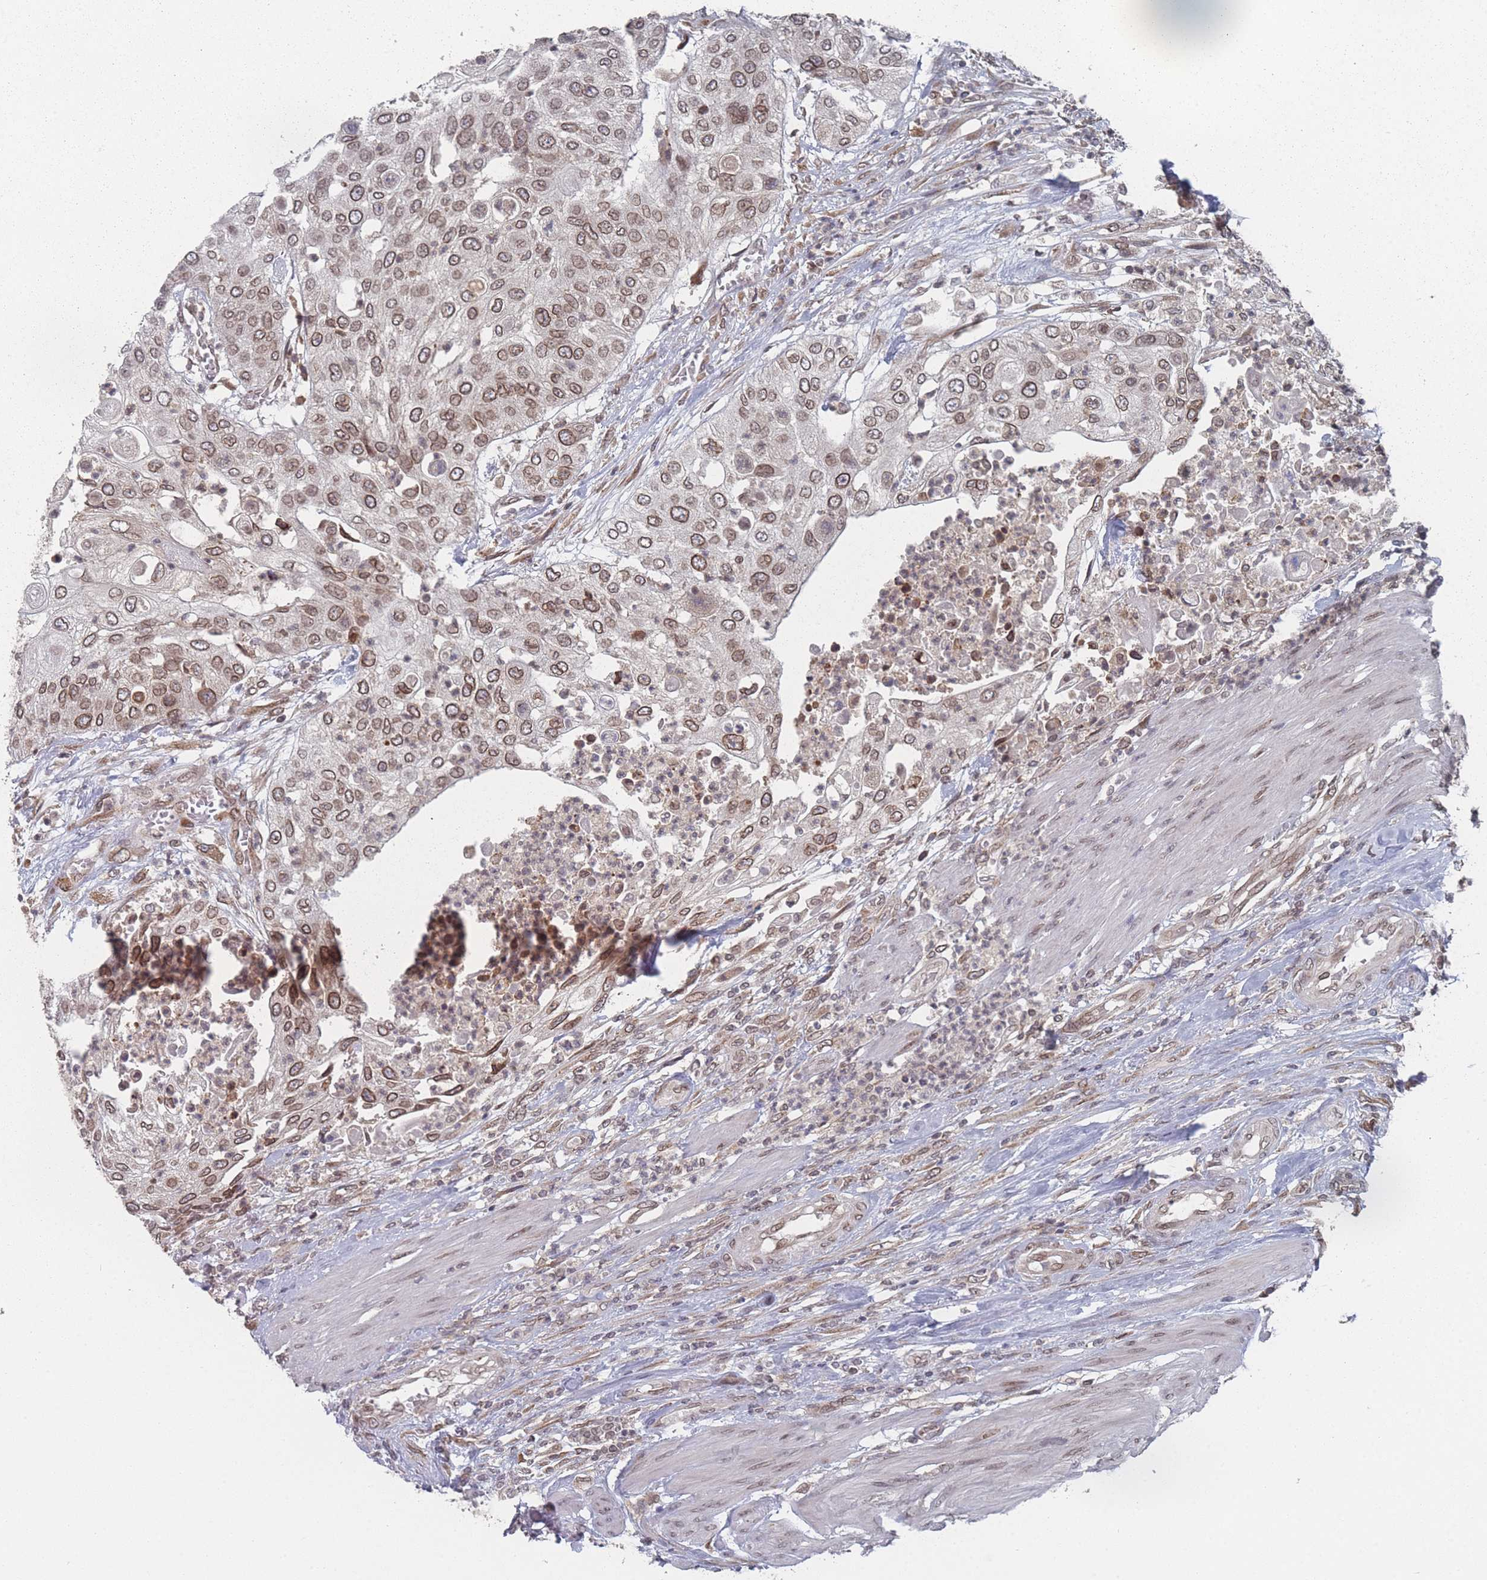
{"staining": {"intensity": "moderate", "quantity": ">75%", "location": "cytoplasmic/membranous,nuclear"}, "tissue": "urothelial cancer", "cell_type": "Tumor cells", "image_type": "cancer", "snomed": [{"axis": "morphology", "description": "Urothelial carcinoma, High grade"}, {"axis": "topography", "description": "Urinary bladder"}], "caption": "Protein staining of urothelial cancer tissue exhibits moderate cytoplasmic/membranous and nuclear expression in approximately >75% of tumor cells.", "gene": "TBC1D25", "patient": {"sex": "female", "age": 79}}